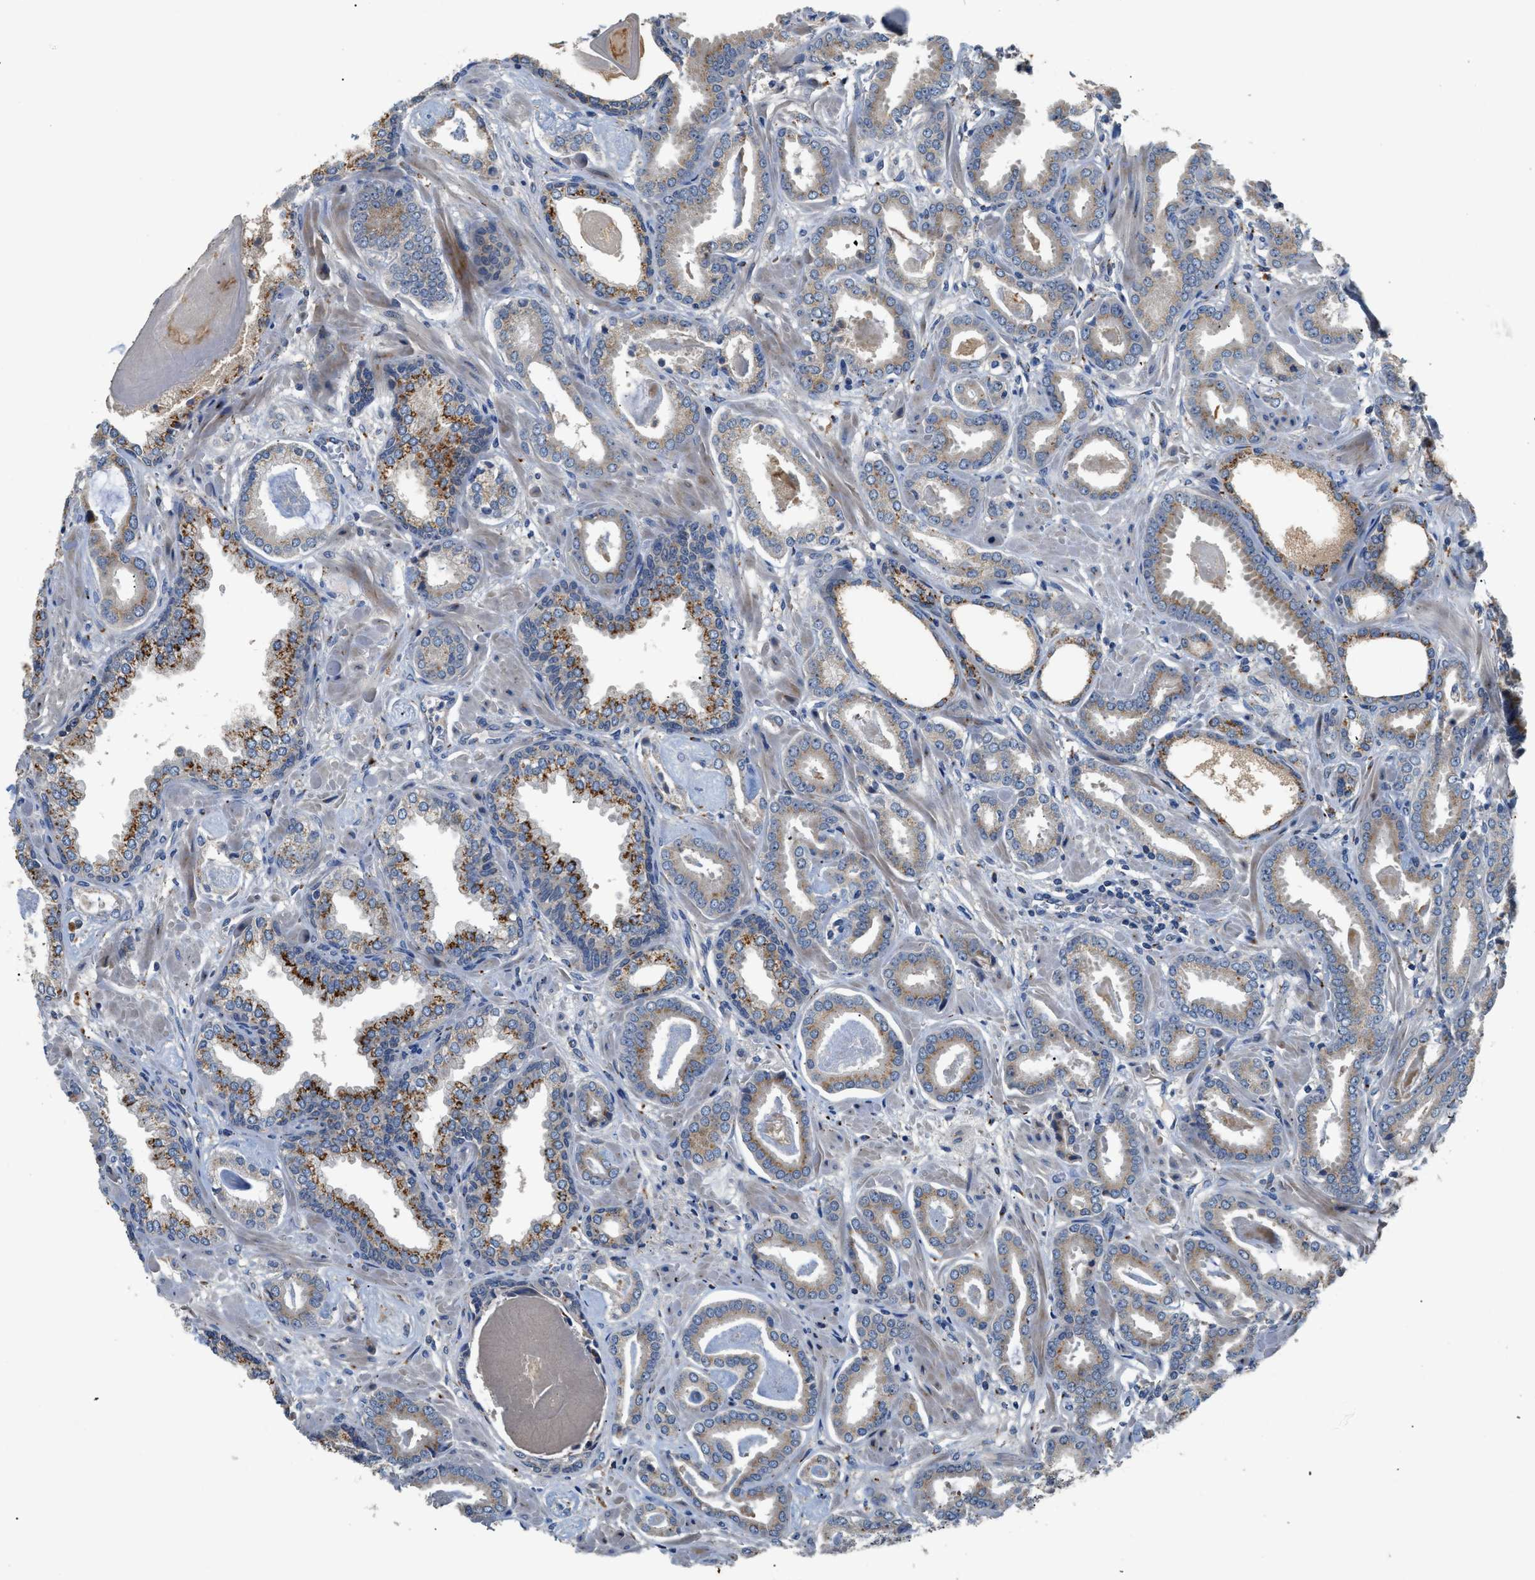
{"staining": {"intensity": "moderate", "quantity": "25%-75%", "location": "cytoplasmic/membranous"}, "tissue": "prostate cancer", "cell_type": "Tumor cells", "image_type": "cancer", "snomed": [{"axis": "morphology", "description": "Adenocarcinoma, Low grade"}, {"axis": "topography", "description": "Prostate"}], "caption": "Prostate low-grade adenocarcinoma stained with immunohistochemistry (IHC) reveals moderate cytoplasmic/membranous positivity in about 25%-75% of tumor cells.", "gene": "SIK2", "patient": {"sex": "male", "age": 53}}